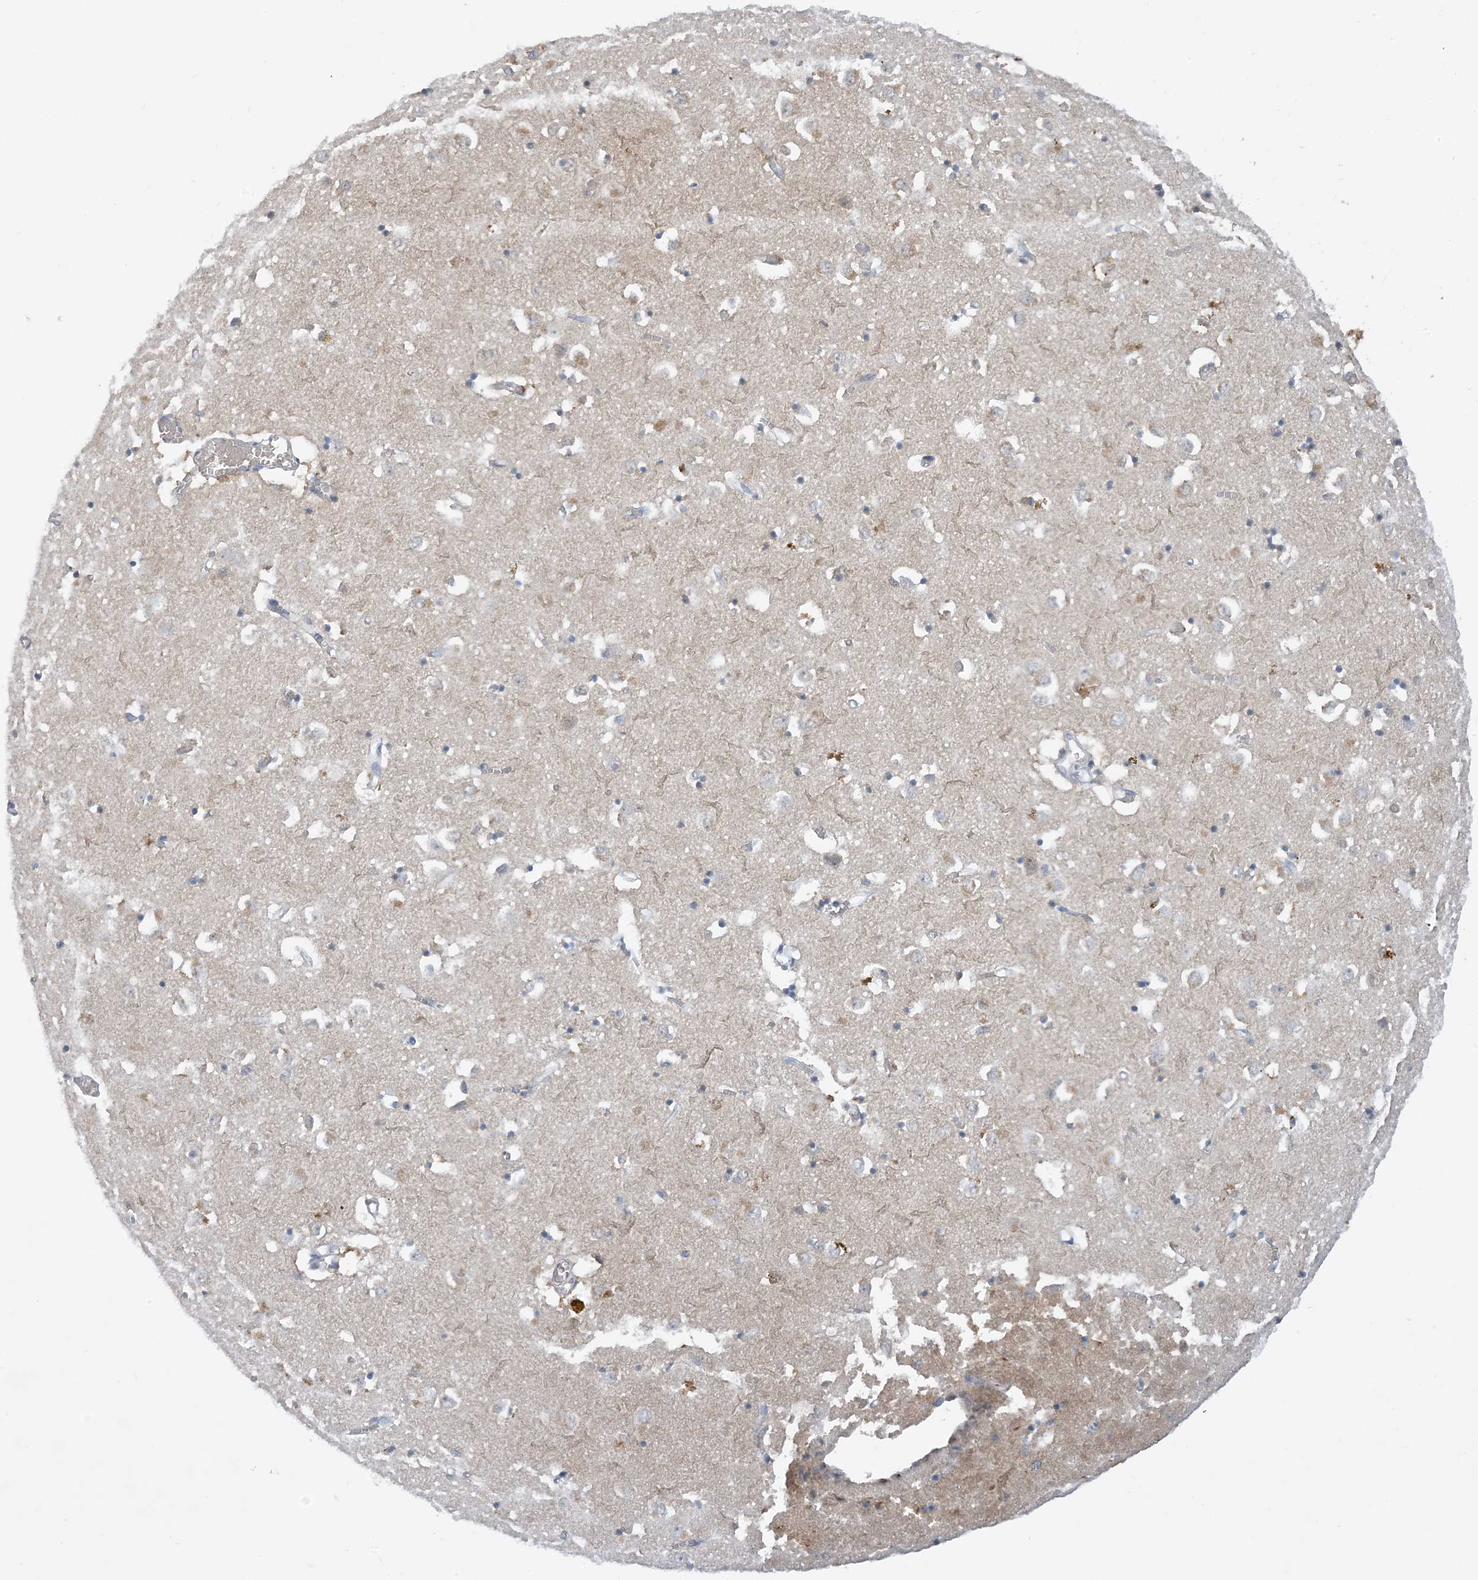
{"staining": {"intensity": "negative", "quantity": "none", "location": "none"}, "tissue": "caudate", "cell_type": "Glial cells", "image_type": "normal", "snomed": [{"axis": "morphology", "description": "Normal tissue, NOS"}, {"axis": "topography", "description": "Lateral ventricle wall"}], "caption": "A high-resolution micrograph shows IHC staining of normal caudate, which shows no significant expression in glial cells. Brightfield microscopy of IHC stained with DAB (brown) and hematoxylin (blue), captured at high magnification.", "gene": "UBE2E1", "patient": {"sex": "male", "age": 70}}